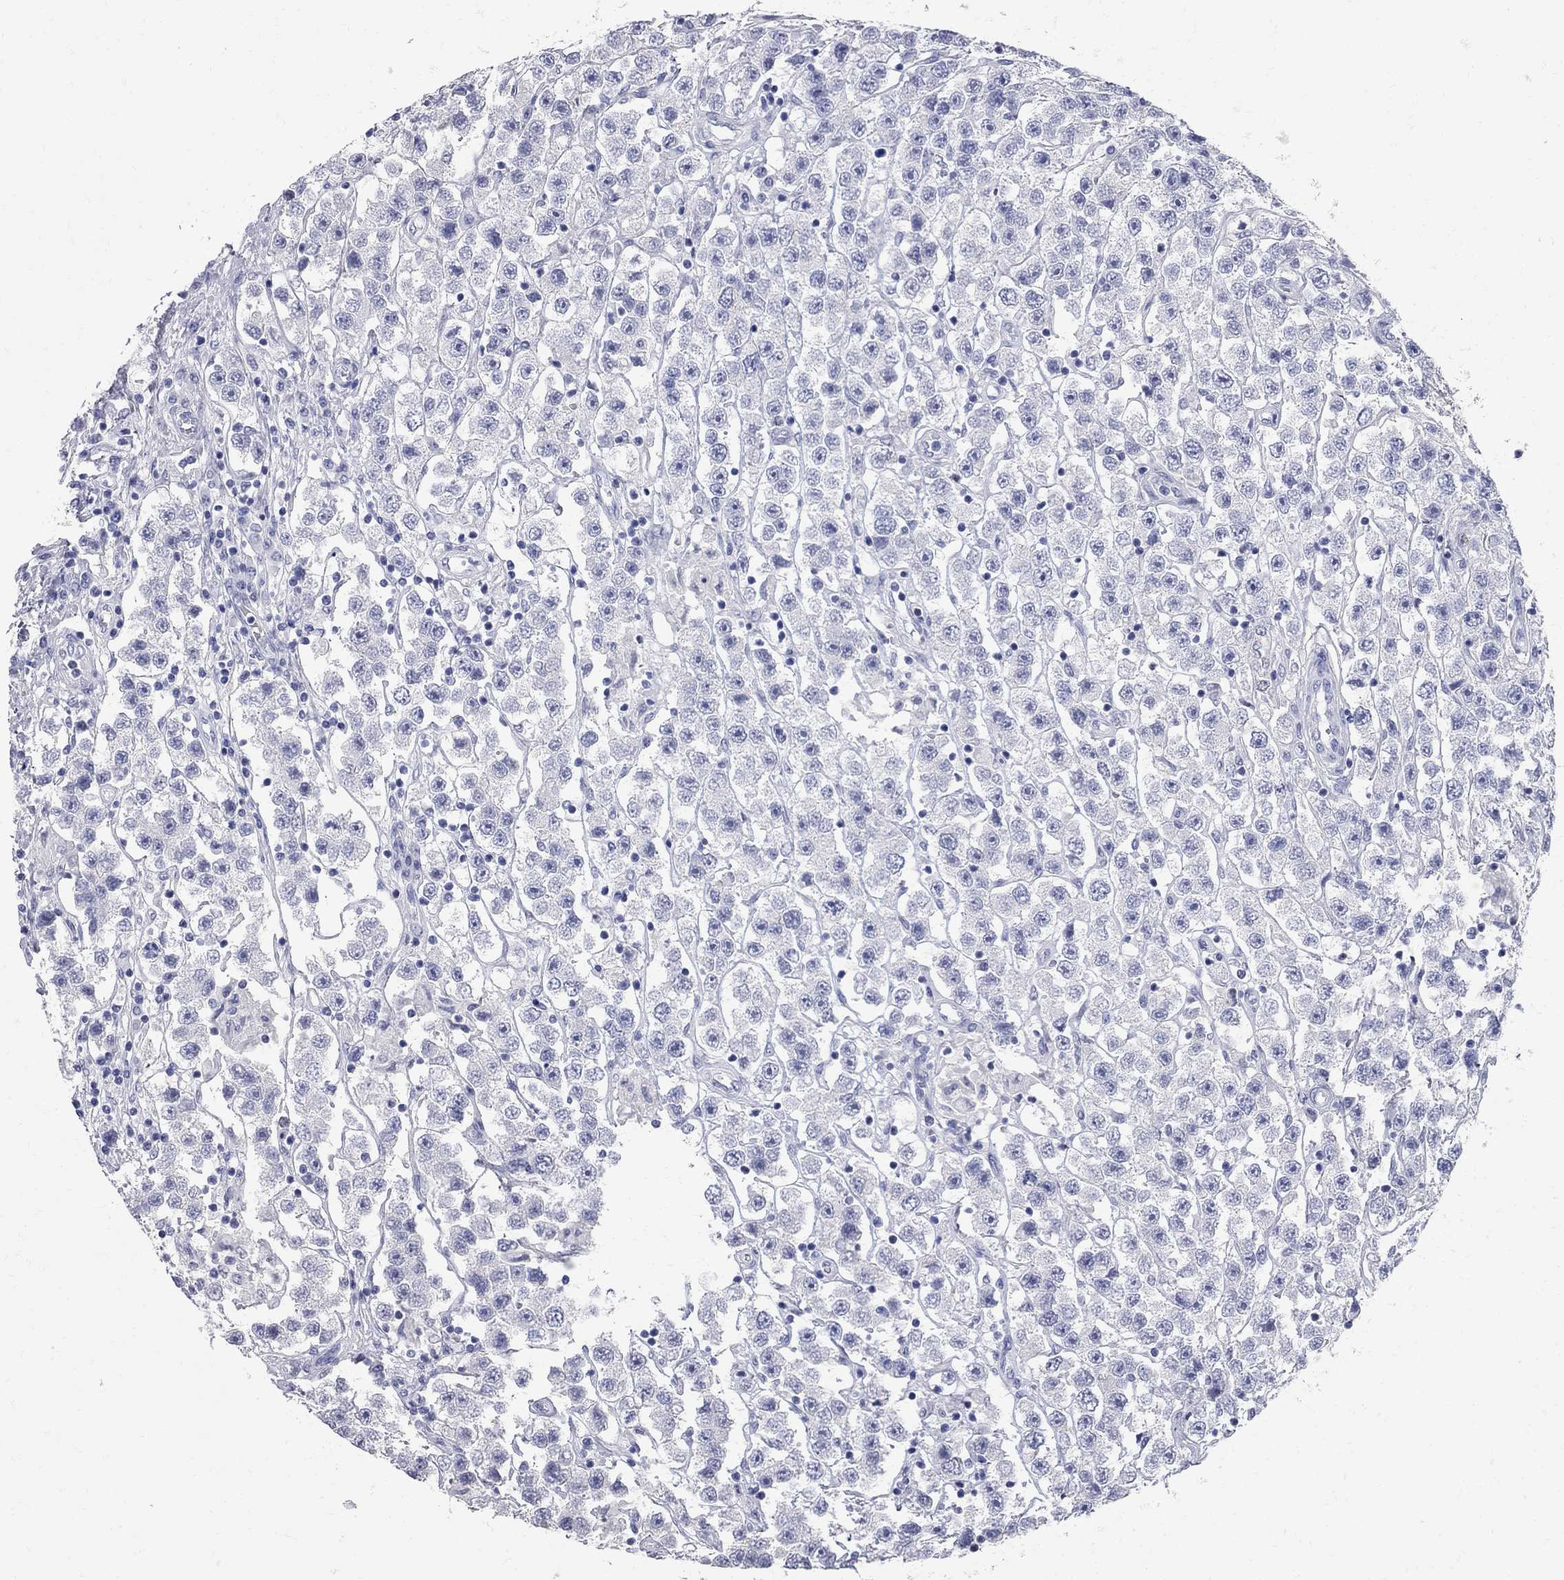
{"staining": {"intensity": "negative", "quantity": "none", "location": "none"}, "tissue": "testis cancer", "cell_type": "Tumor cells", "image_type": "cancer", "snomed": [{"axis": "morphology", "description": "Seminoma, NOS"}, {"axis": "topography", "description": "Testis"}], "caption": "Histopathology image shows no protein positivity in tumor cells of seminoma (testis) tissue. The staining was performed using DAB (3,3'-diaminobenzidine) to visualize the protein expression in brown, while the nuclei were stained in blue with hematoxylin (Magnification: 20x).", "gene": "BPIFB1", "patient": {"sex": "male", "age": 45}}